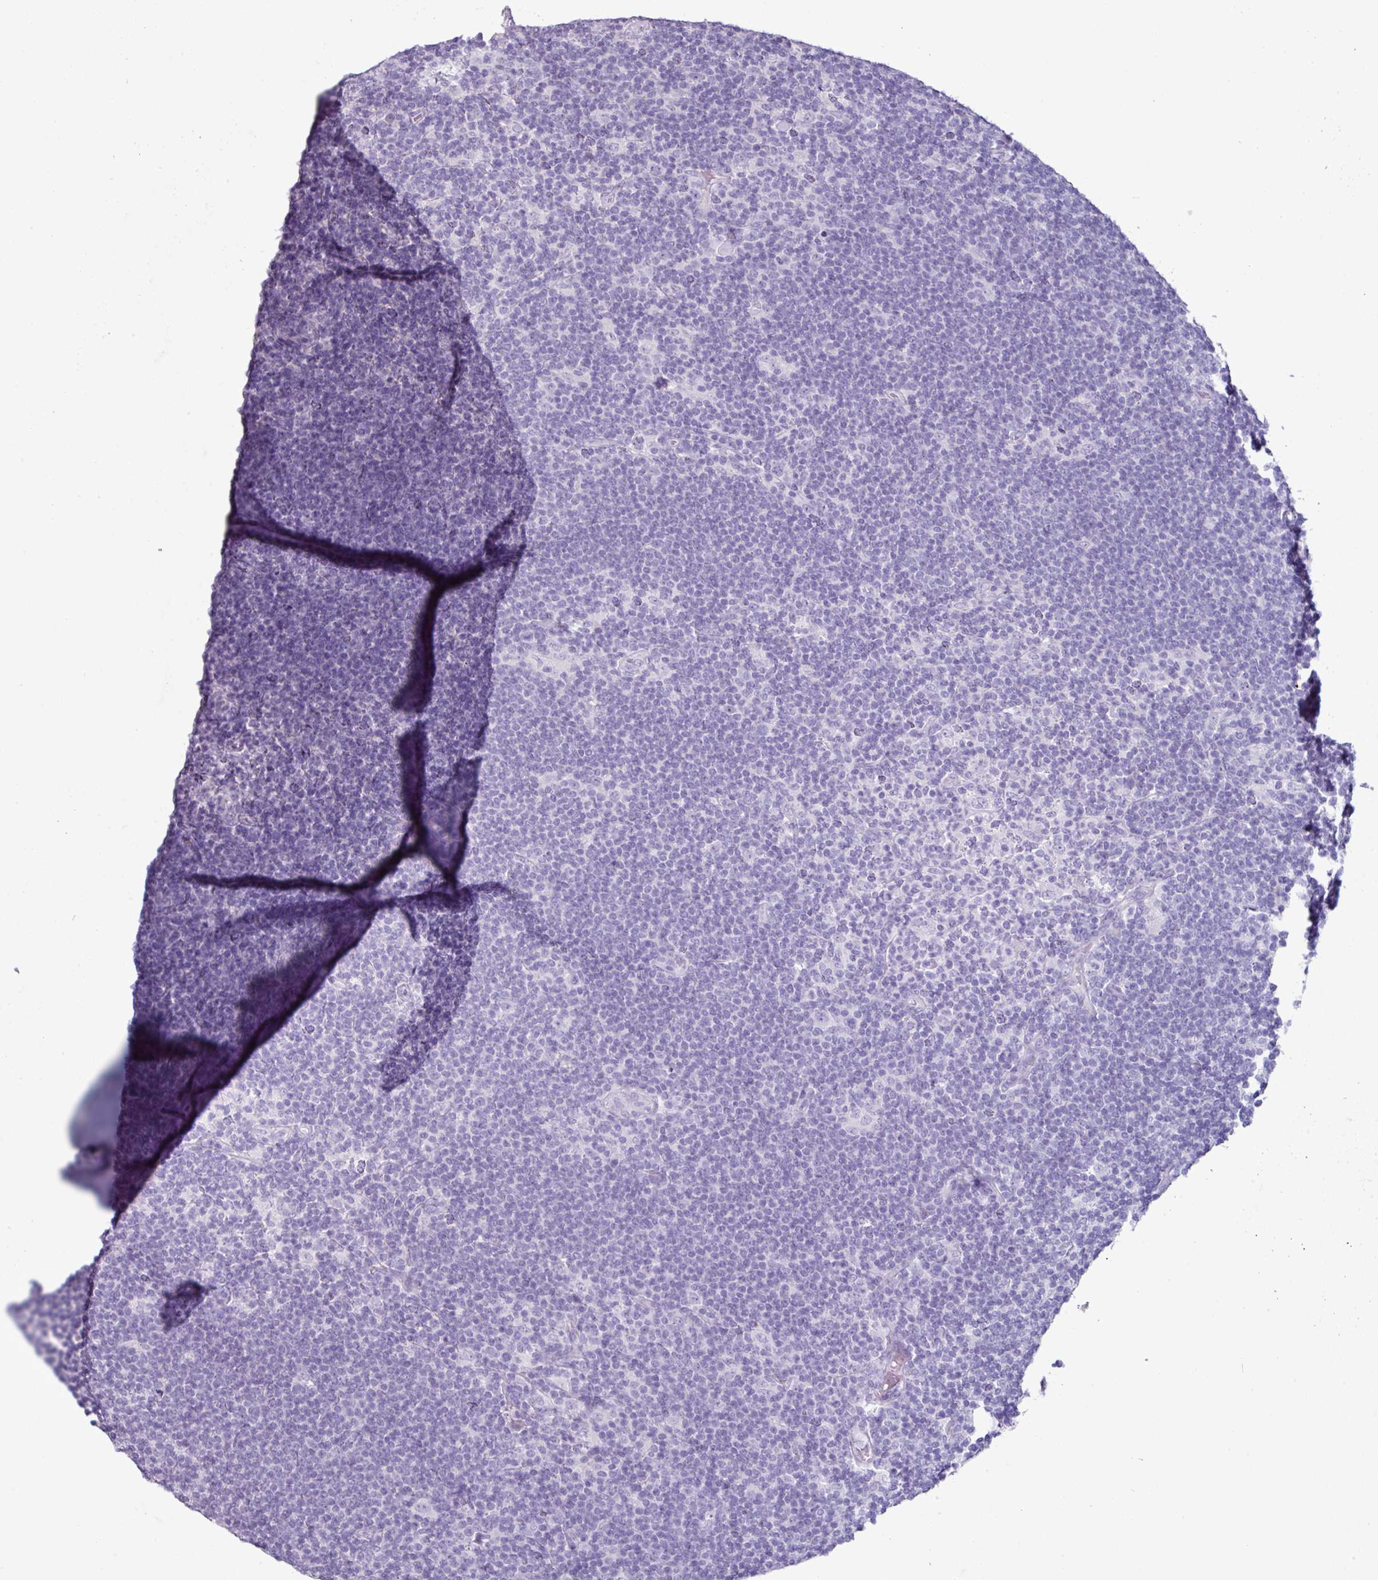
{"staining": {"intensity": "negative", "quantity": "none", "location": "none"}, "tissue": "lymphoma", "cell_type": "Tumor cells", "image_type": "cancer", "snomed": [{"axis": "morphology", "description": "Hodgkin's disease, NOS"}, {"axis": "topography", "description": "Lymph node"}], "caption": "Lymphoma stained for a protein using immunohistochemistry (IHC) exhibits no expression tumor cells.", "gene": "GLP2R", "patient": {"sex": "female", "age": 57}}